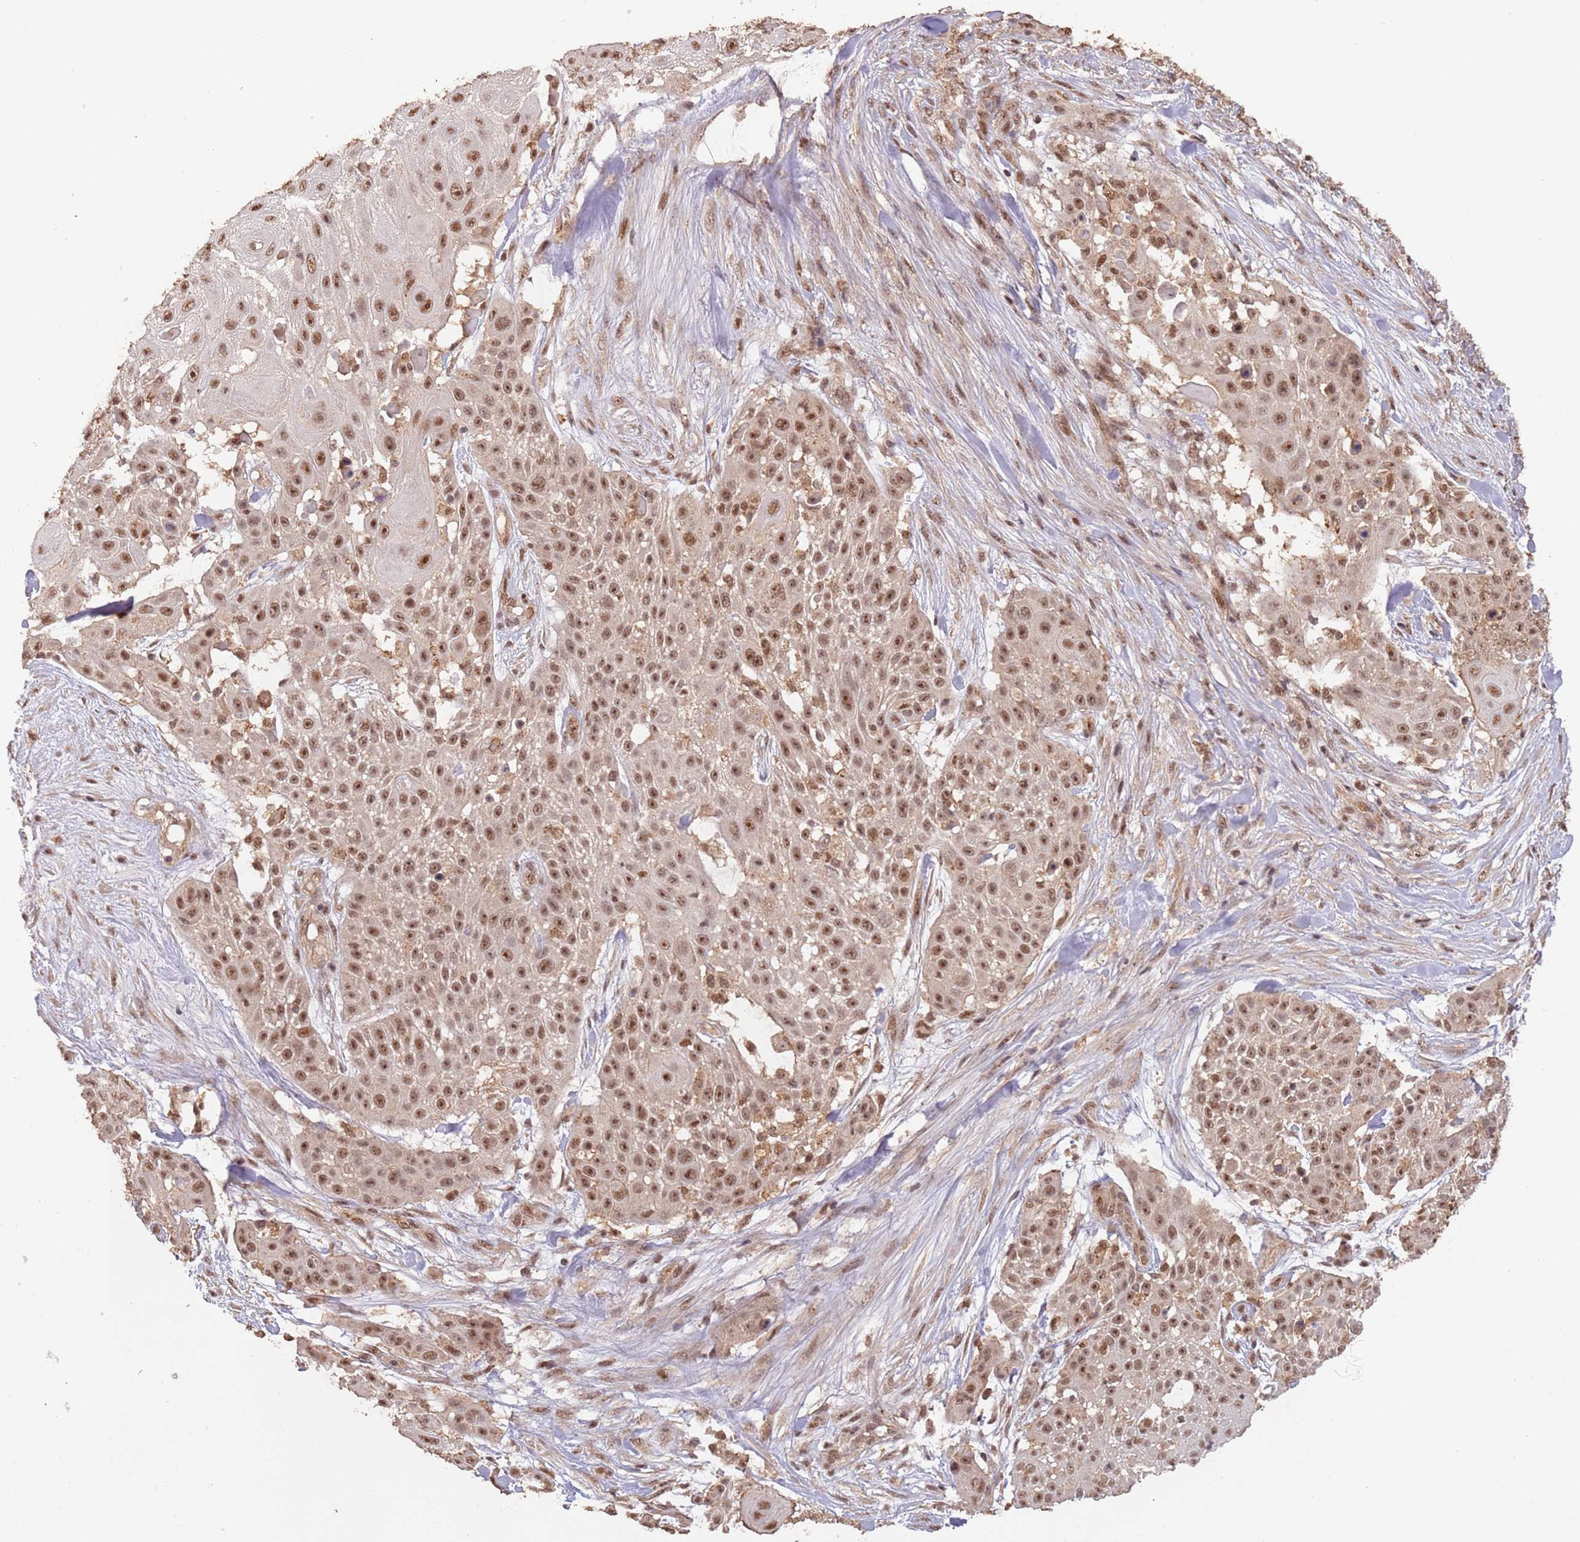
{"staining": {"intensity": "moderate", "quantity": ">75%", "location": "nuclear"}, "tissue": "skin cancer", "cell_type": "Tumor cells", "image_type": "cancer", "snomed": [{"axis": "morphology", "description": "Squamous cell carcinoma, NOS"}, {"axis": "topography", "description": "Skin"}], "caption": "Brown immunohistochemical staining in skin cancer (squamous cell carcinoma) reveals moderate nuclear positivity in approximately >75% of tumor cells.", "gene": "RFXANK", "patient": {"sex": "female", "age": 86}}